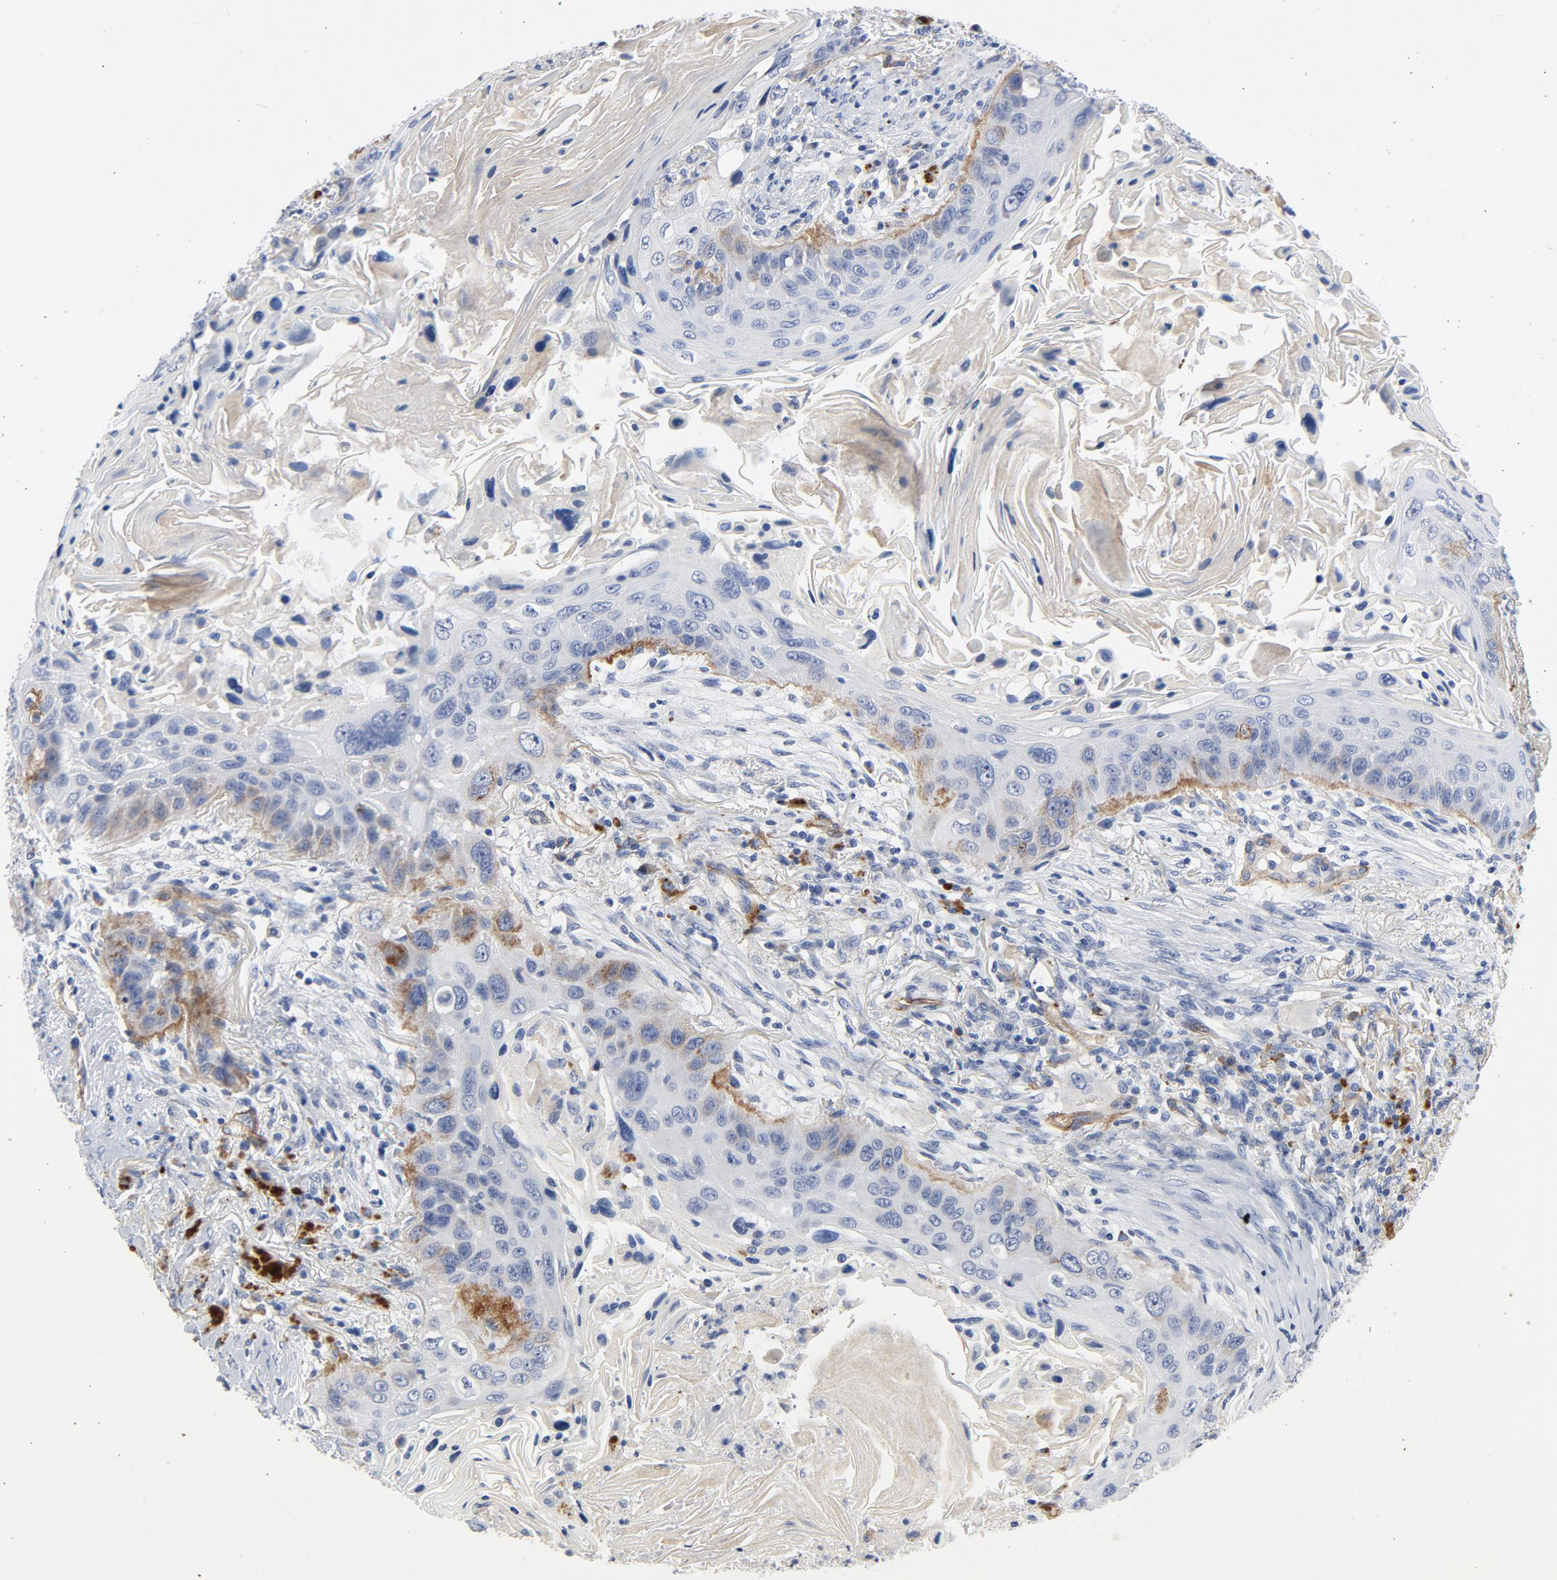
{"staining": {"intensity": "negative", "quantity": "none", "location": "none"}, "tissue": "lung cancer", "cell_type": "Tumor cells", "image_type": "cancer", "snomed": [{"axis": "morphology", "description": "Squamous cell carcinoma, NOS"}, {"axis": "topography", "description": "Lung"}], "caption": "DAB (3,3'-diaminobenzidine) immunohistochemical staining of lung cancer (squamous cell carcinoma) displays no significant expression in tumor cells. The staining was performed using DAB (3,3'-diaminobenzidine) to visualize the protein expression in brown, while the nuclei were stained in blue with hematoxylin (Magnification: 20x).", "gene": "LAMC1", "patient": {"sex": "female", "age": 67}}